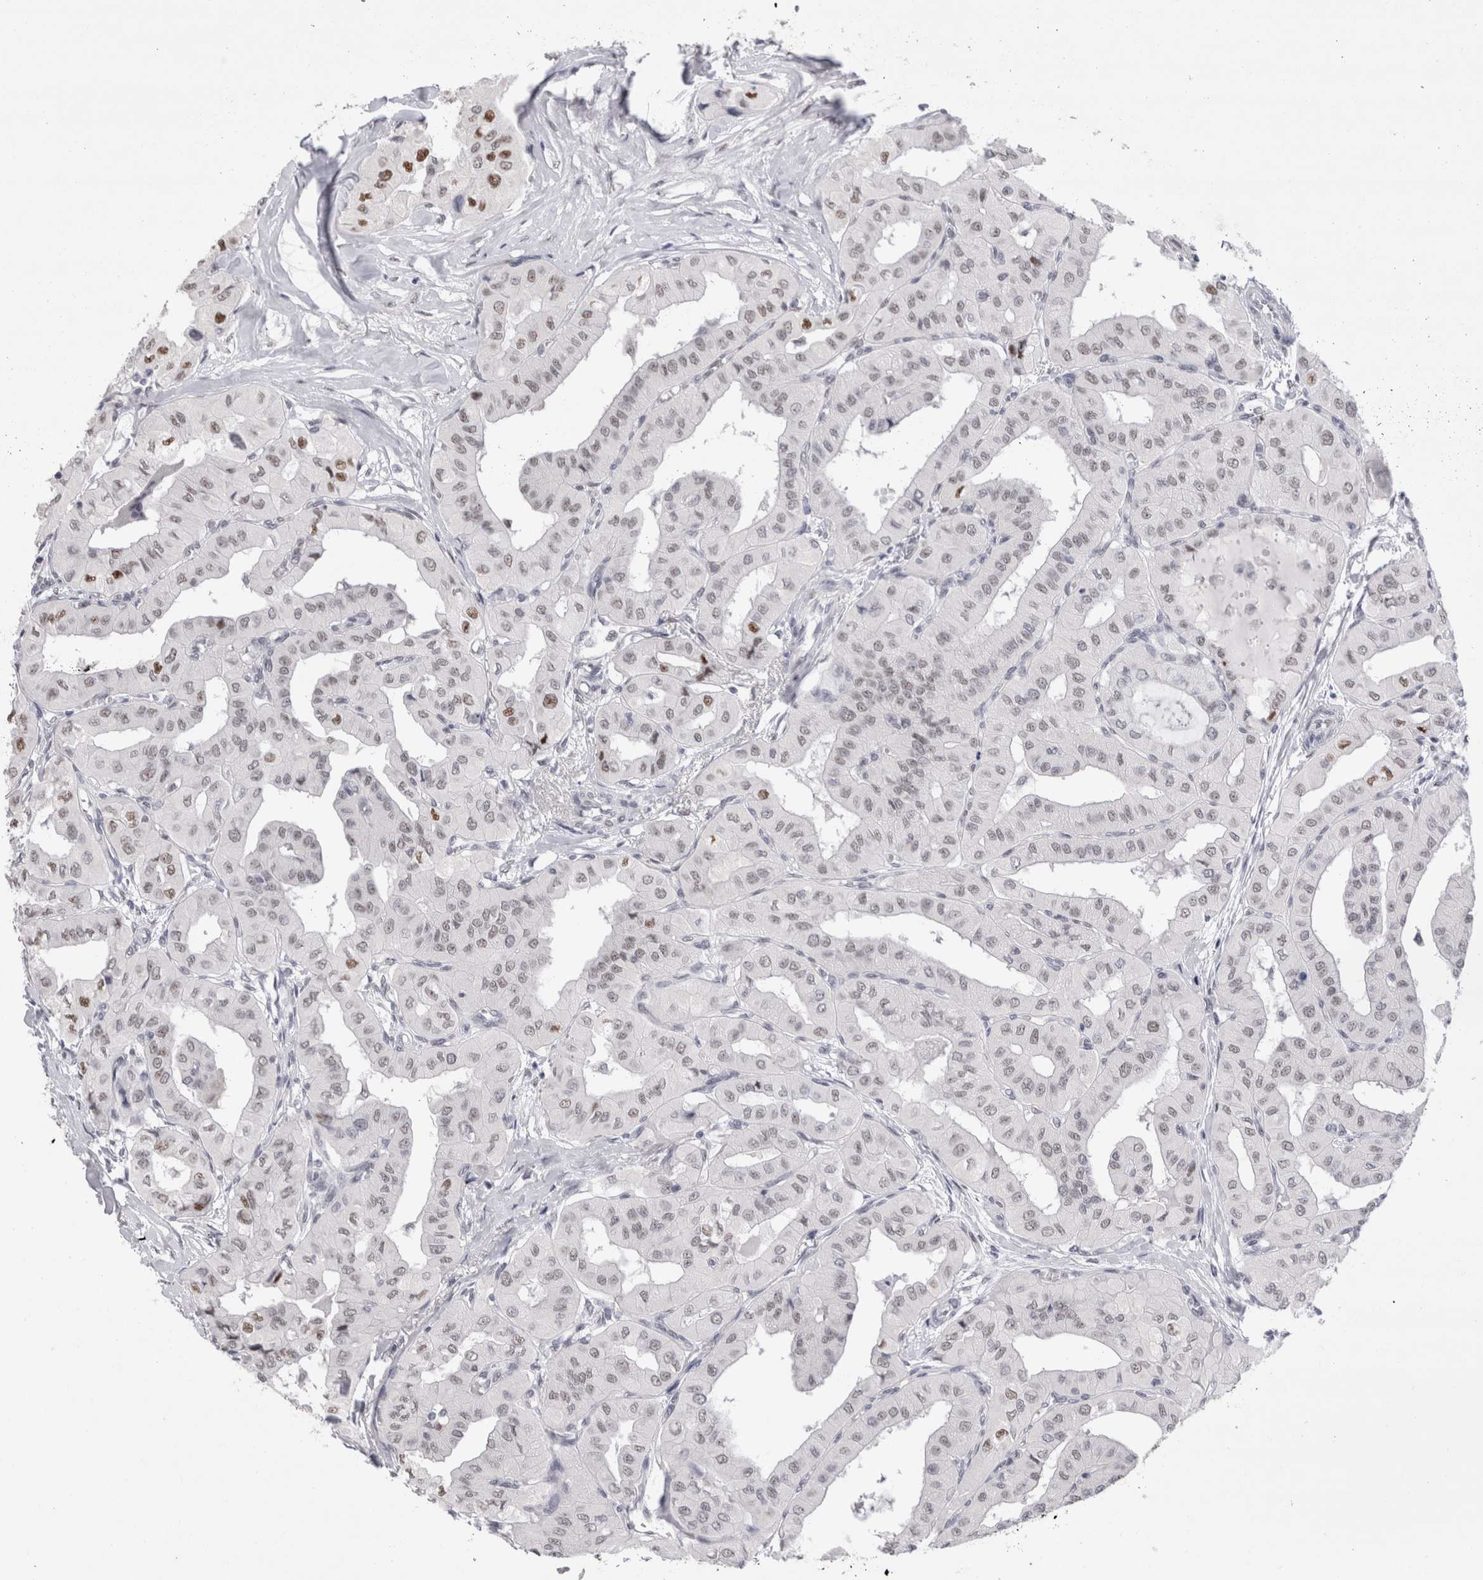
{"staining": {"intensity": "weak", "quantity": ">75%", "location": "nuclear"}, "tissue": "thyroid cancer", "cell_type": "Tumor cells", "image_type": "cancer", "snomed": [{"axis": "morphology", "description": "Papillary adenocarcinoma, NOS"}, {"axis": "topography", "description": "Thyroid gland"}], "caption": "About >75% of tumor cells in thyroid cancer display weak nuclear protein staining as visualized by brown immunohistochemical staining.", "gene": "RBM6", "patient": {"sex": "female", "age": 59}}